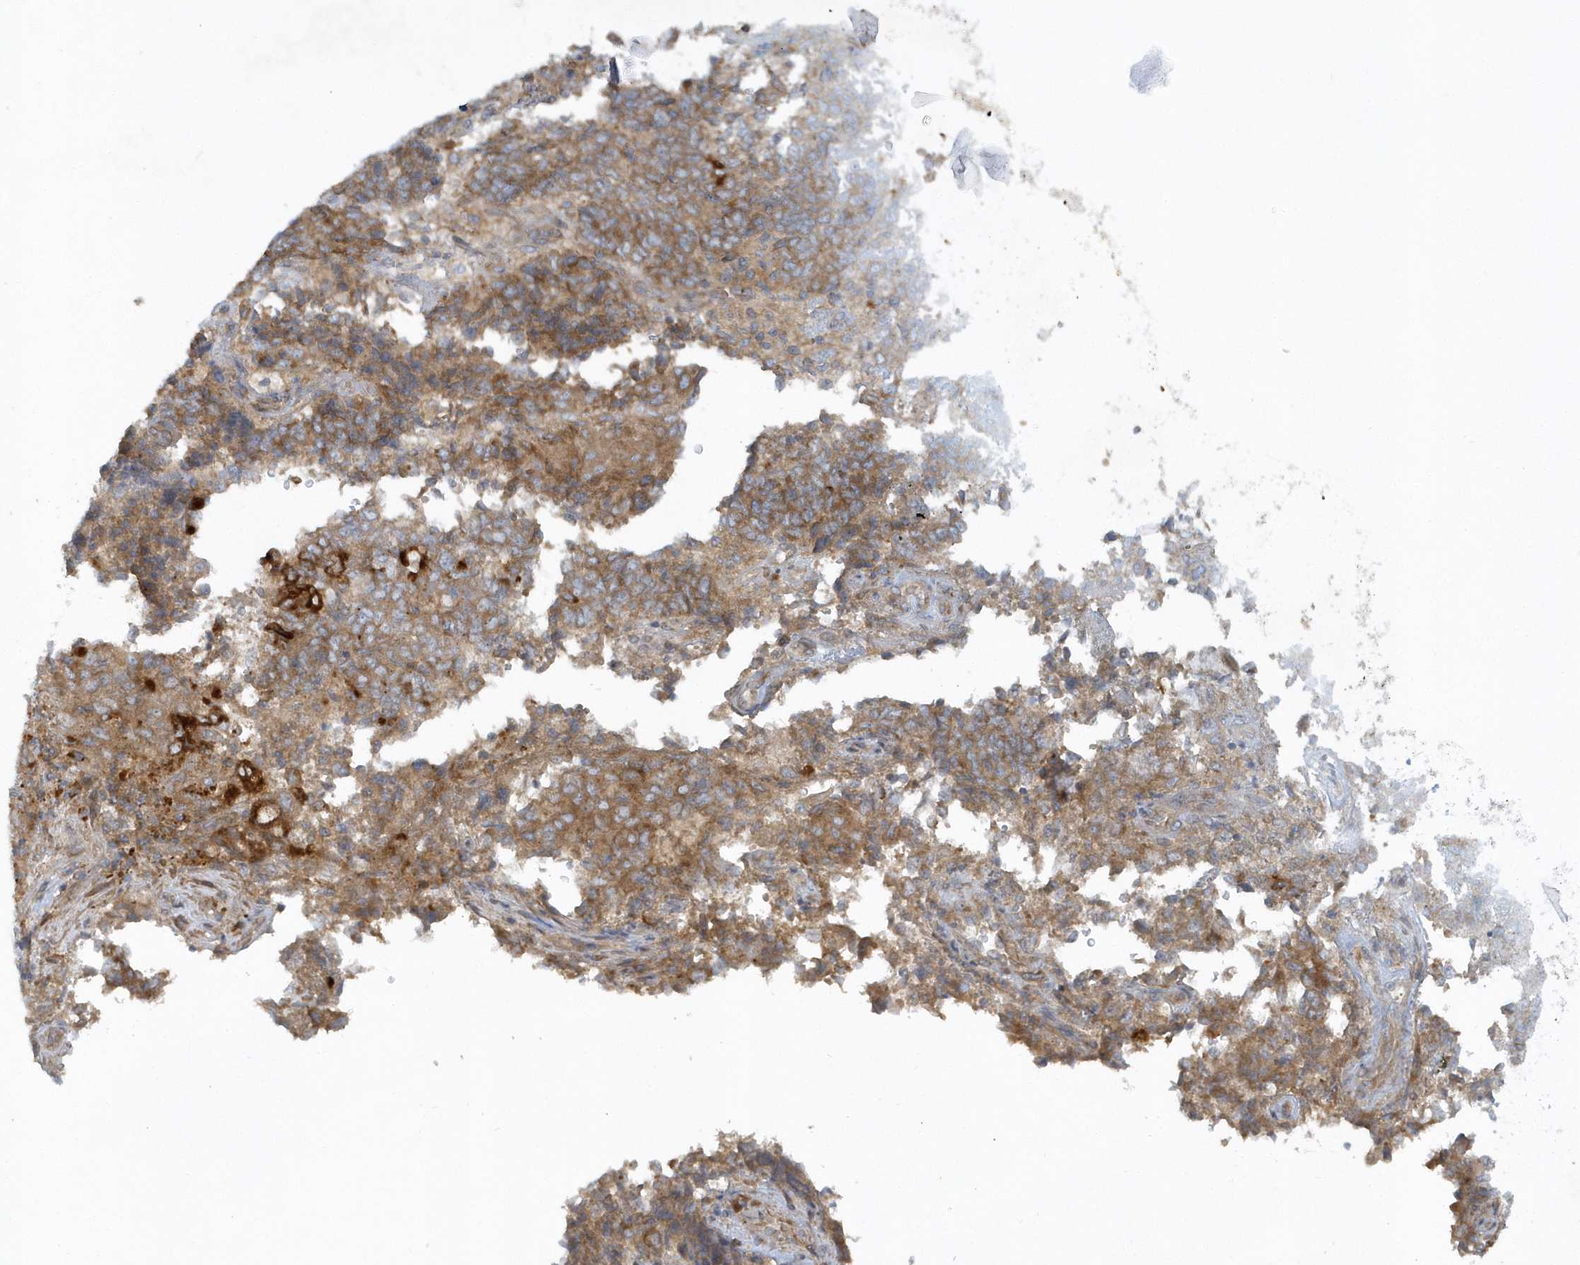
{"staining": {"intensity": "moderate", "quantity": ">75%", "location": "cytoplasmic/membranous"}, "tissue": "endometrial cancer", "cell_type": "Tumor cells", "image_type": "cancer", "snomed": [{"axis": "morphology", "description": "Adenocarcinoma, NOS"}, {"axis": "topography", "description": "Endometrium"}], "caption": "Immunohistochemistry (IHC) staining of endometrial cancer, which demonstrates medium levels of moderate cytoplasmic/membranous staining in about >75% of tumor cells indicating moderate cytoplasmic/membranous protein expression. The staining was performed using DAB (brown) for protein detection and nuclei were counterstained in hematoxylin (blue).", "gene": "CNOT10", "patient": {"sex": "female", "age": 80}}